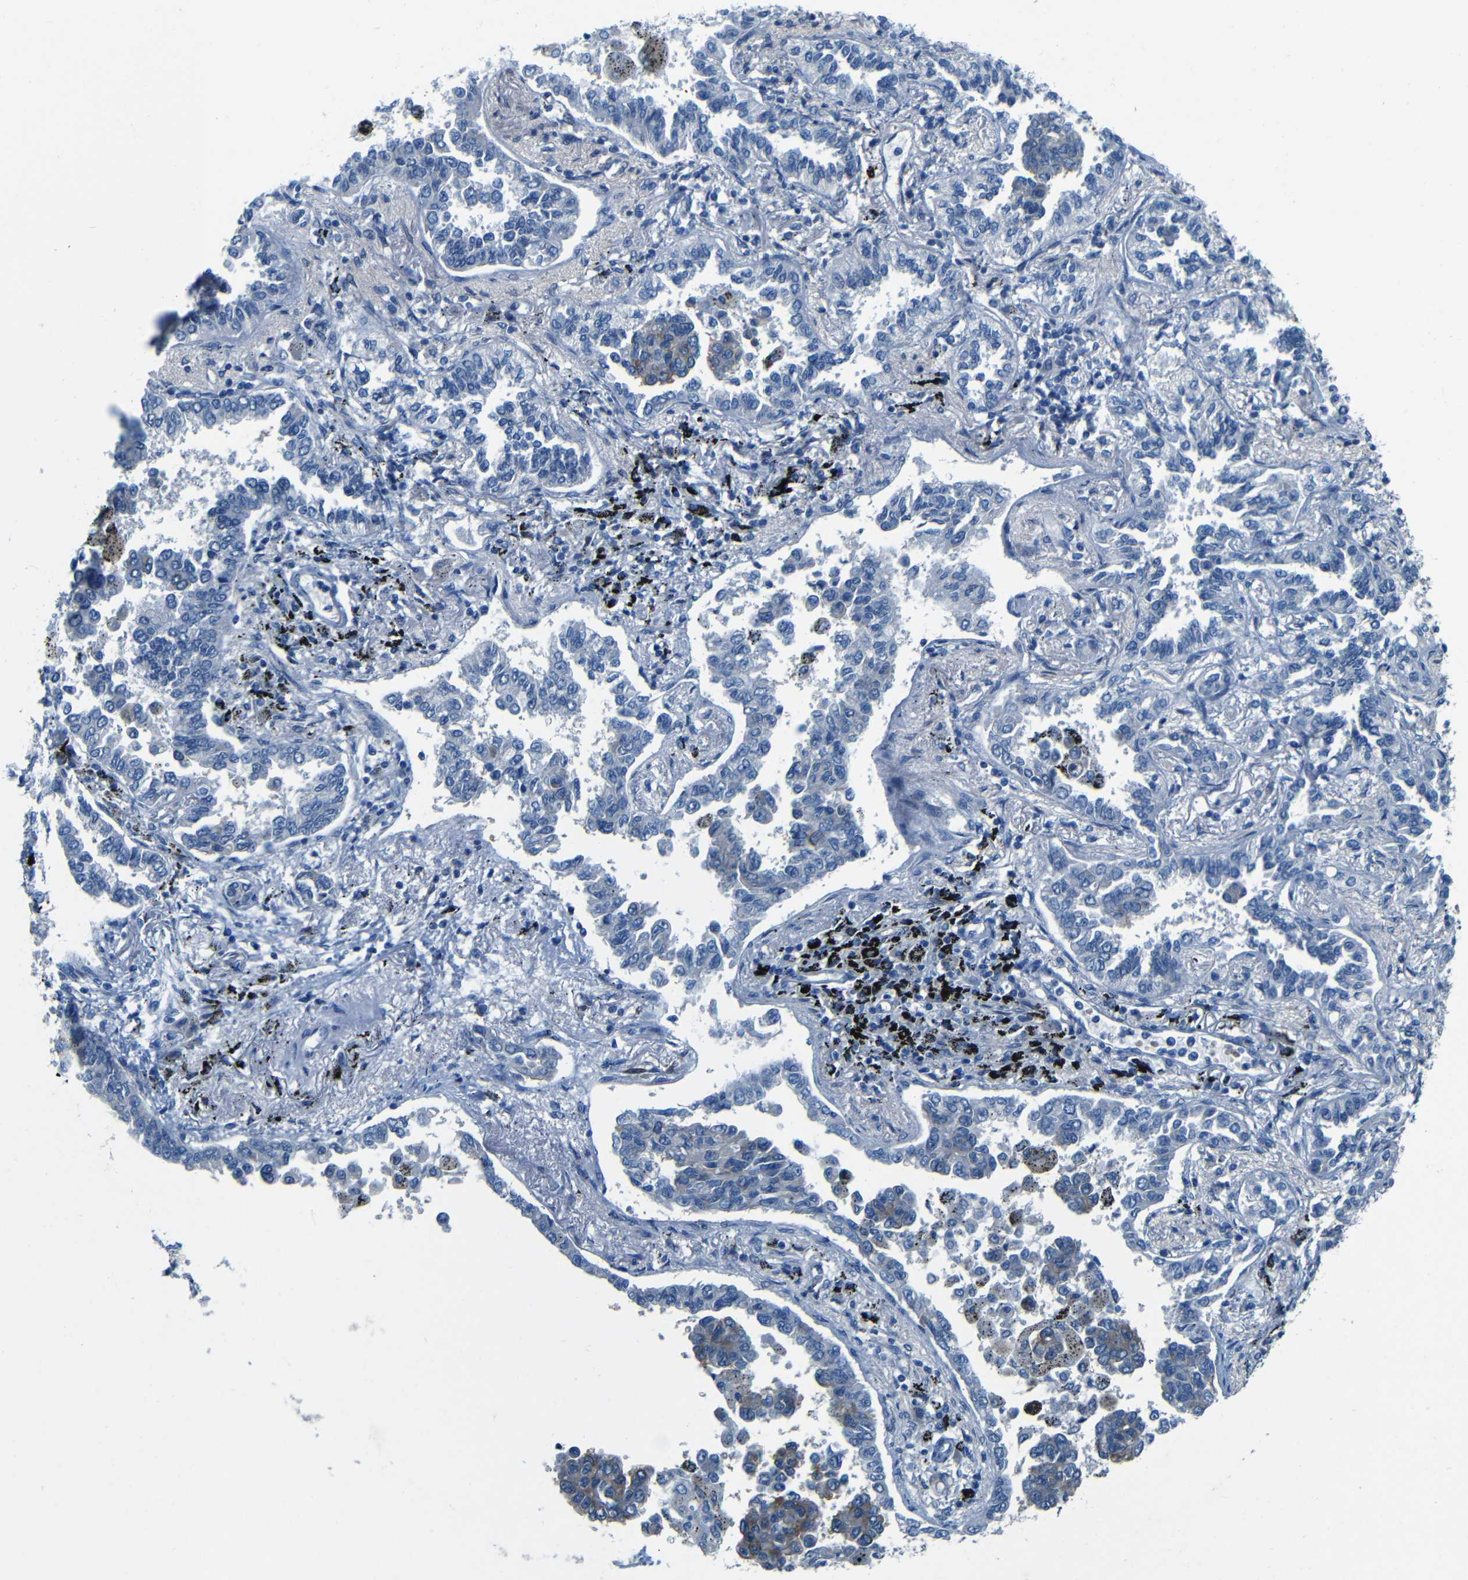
{"staining": {"intensity": "negative", "quantity": "none", "location": "none"}, "tissue": "lung cancer", "cell_type": "Tumor cells", "image_type": "cancer", "snomed": [{"axis": "morphology", "description": "Normal tissue, NOS"}, {"axis": "morphology", "description": "Adenocarcinoma, NOS"}, {"axis": "topography", "description": "Lung"}], "caption": "High power microscopy image of an immunohistochemistry (IHC) photomicrograph of adenocarcinoma (lung), revealing no significant expression in tumor cells.", "gene": "MAP2", "patient": {"sex": "male", "age": 59}}